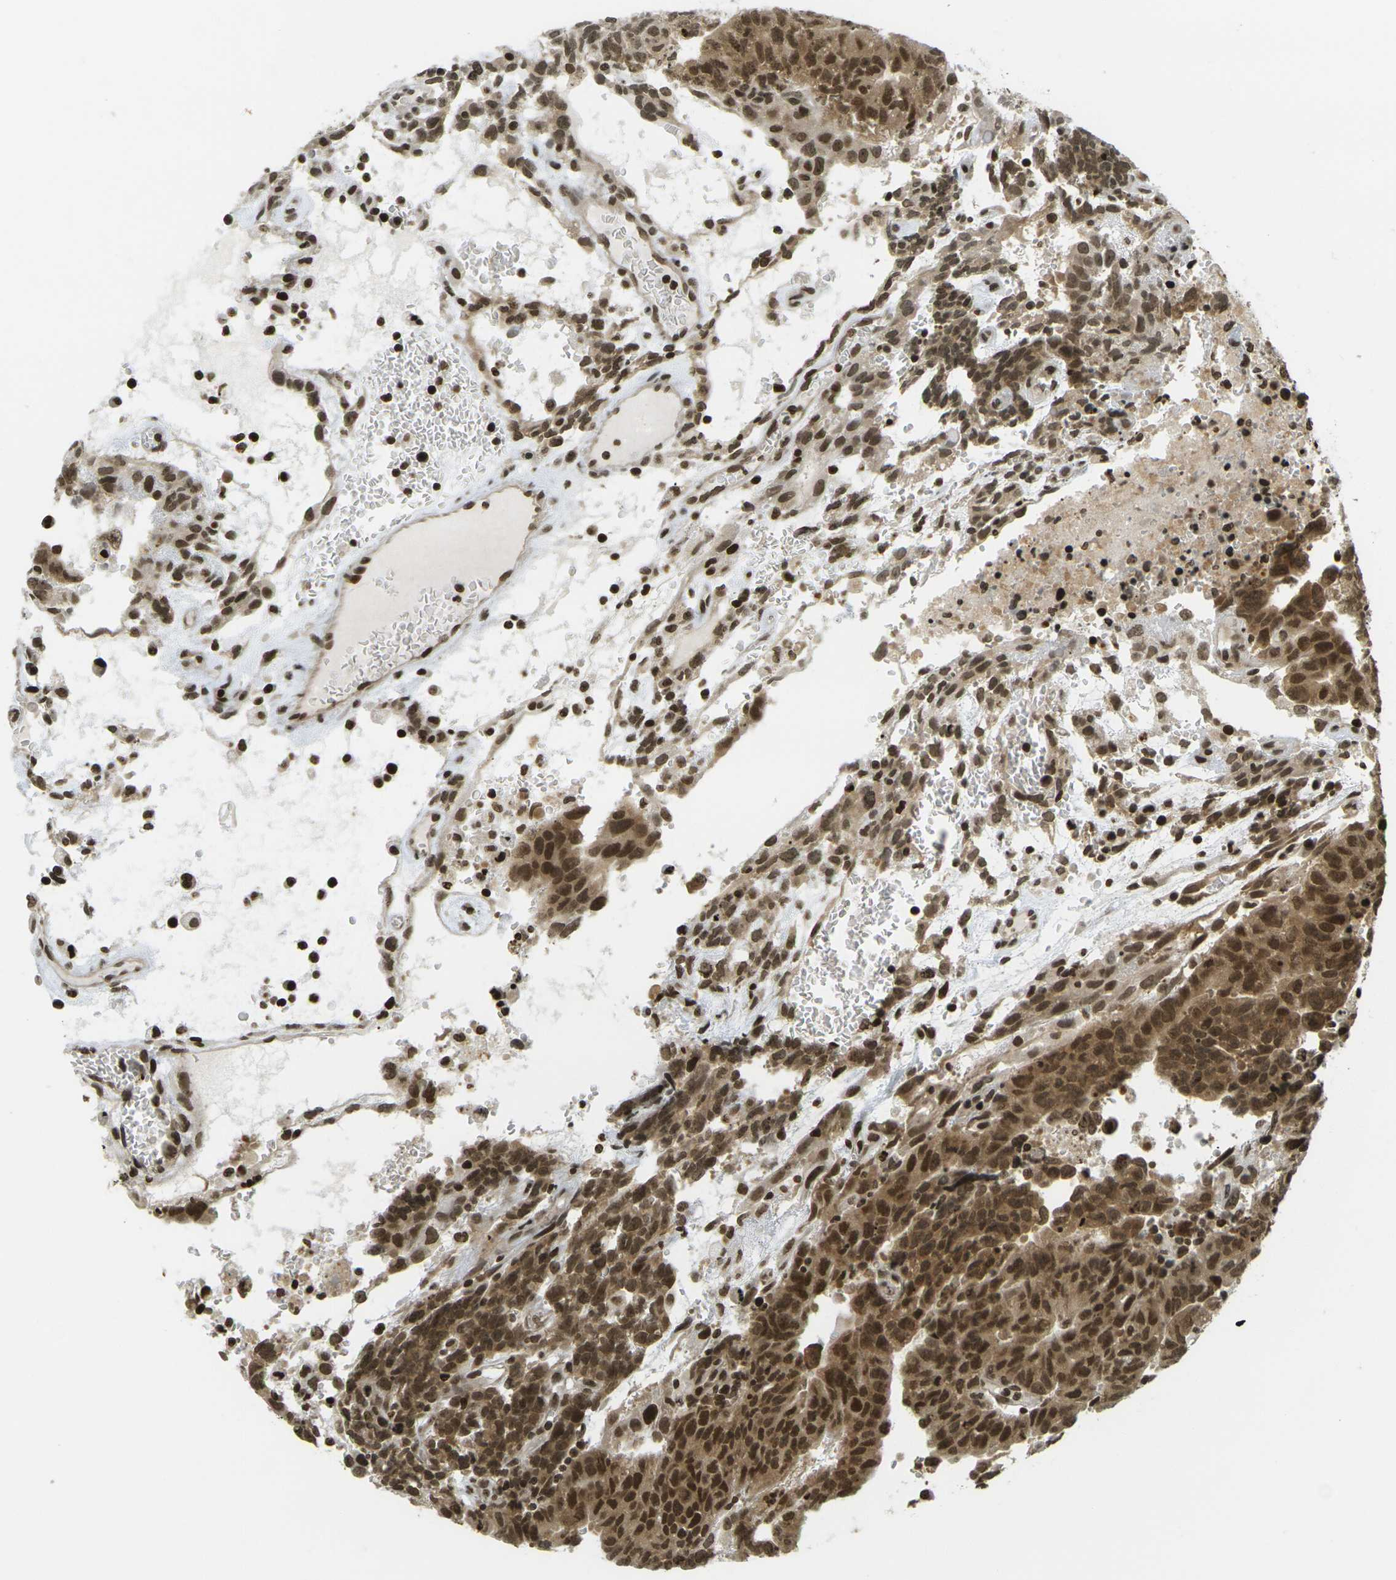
{"staining": {"intensity": "strong", "quantity": ">75%", "location": "cytoplasmic/membranous,nuclear"}, "tissue": "testis cancer", "cell_type": "Tumor cells", "image_type": "cancer", "snomed": [{"axis": "morphology", "description": "Seminoma, NOS"}, {"axis": "morphology", "description": "Carcinoma, Embryonal, NOS"}, {"axis": "topography", "description": "Testis"}], "caption": "Immunohistochemistry (DAB (3,3'-diaminobenzidine)) staining of human testis cancer exhibits strong cytoplasmic/membranous and nuclear protein expression in approximately >75% of tumor cells.", "gene": "RUVBL2", "patient": {"sex": "male", "age": 52}}